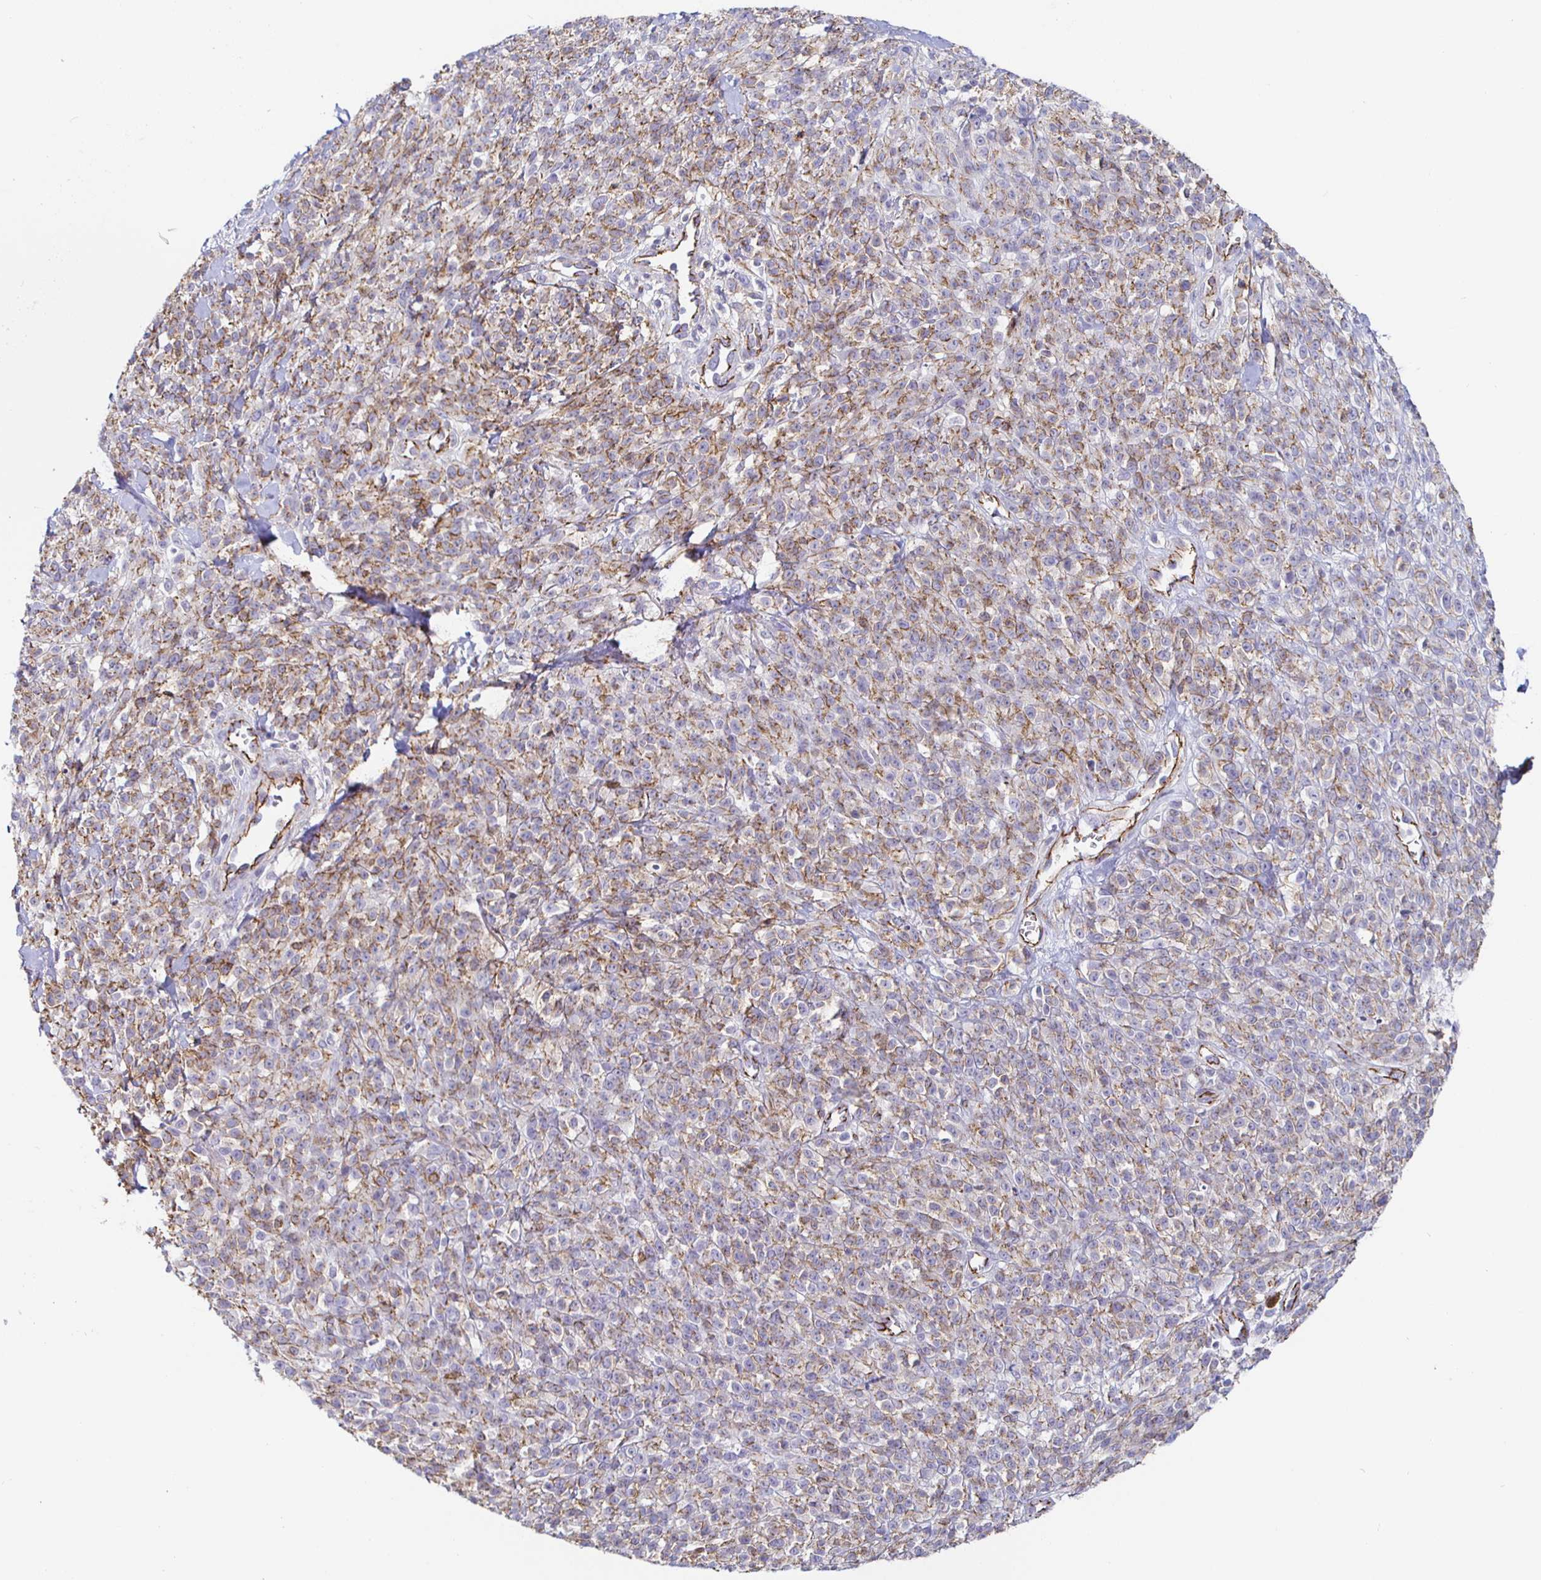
{"staining": {"intensity": "moderate", "quantity": "25%-75%", "location": "cytoplasmic/membranous"}, "tissue": "melanoma", "cell_type": "Tumor cells", "image_type": "cancer", "snomed": [{"axis": "morphology", "description": "Malignant melanoma, NOS"}, {"axis": "topography", "description": "Skin"}, {"axis": "topography", "description": "Skin of trunk"}], "caption": "Melanoma stained with DAB (3,3'-diaminobenzidine) immunohistochemistry shows medium levels of moderate cytoplasmic/membranous staining in approximately 25%-75% of tumor cells.", "gene": "PIWIL3", "patient": {"sex": "male", "age": 74}}